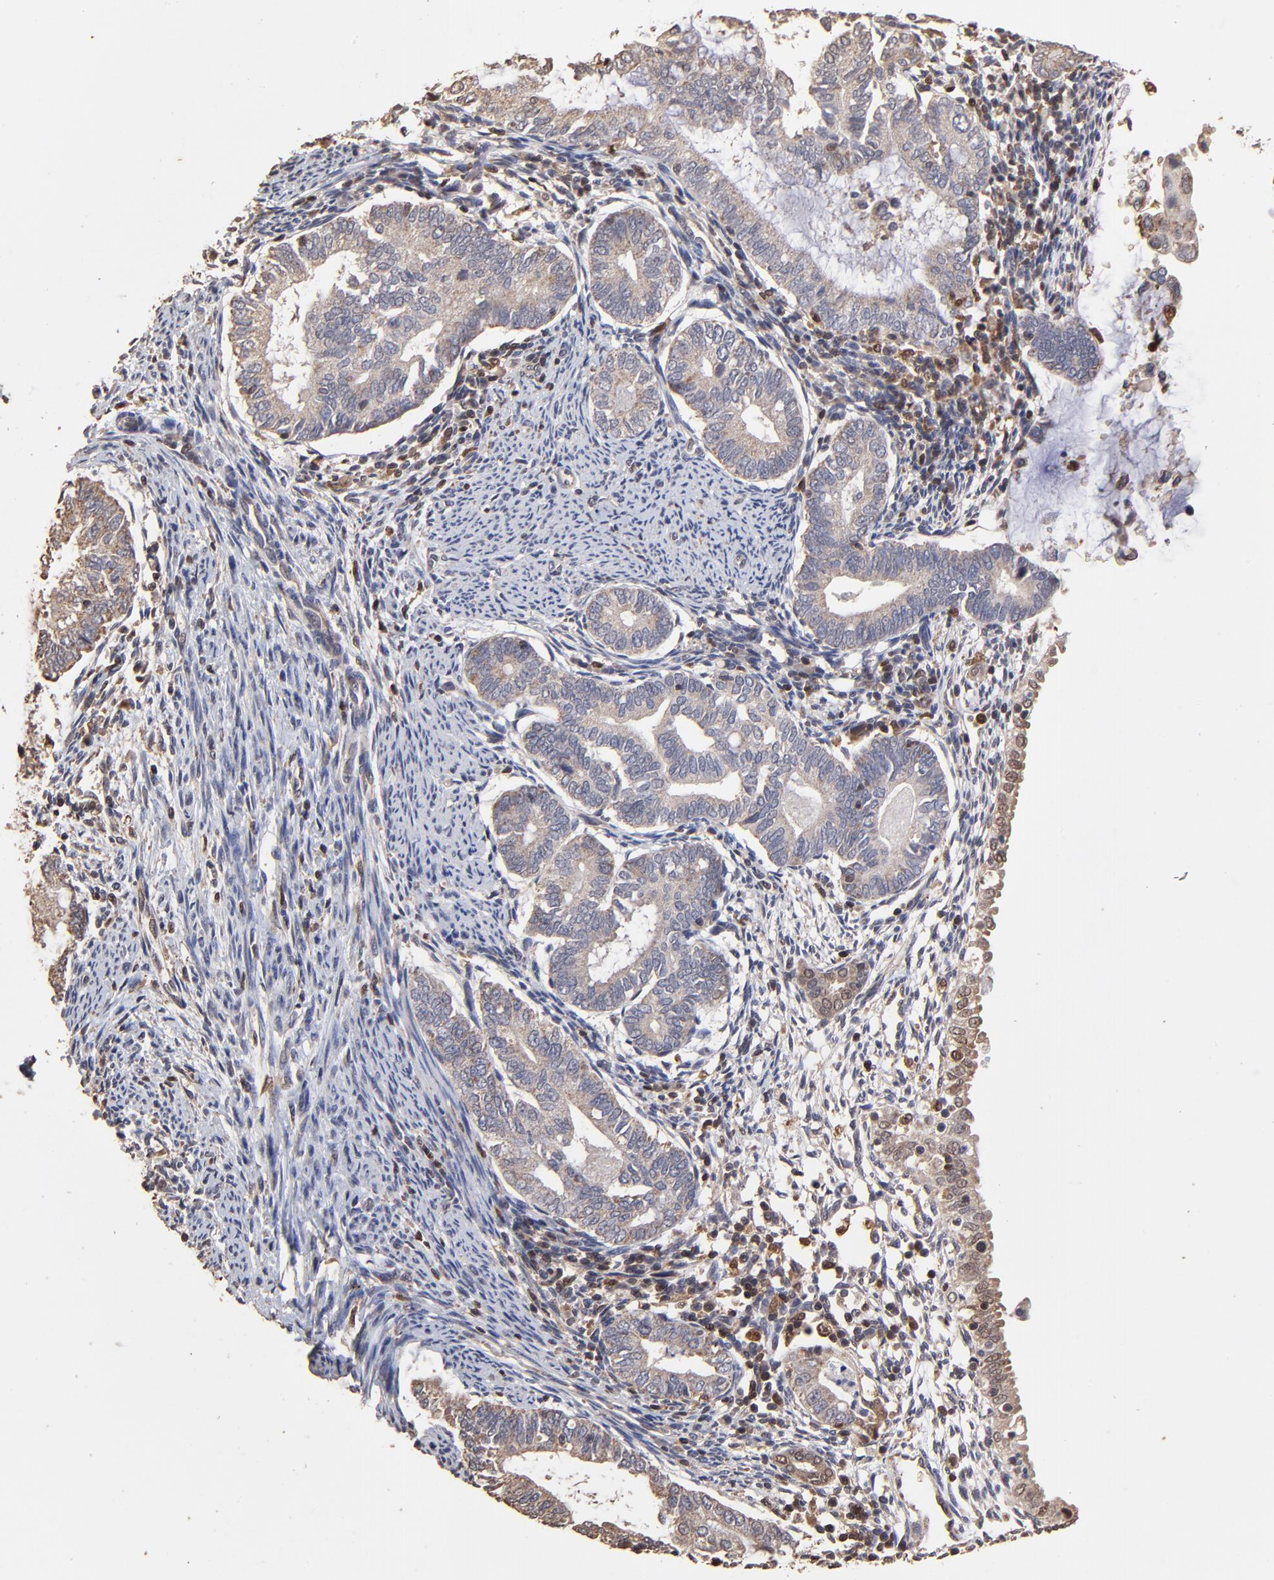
{"staining": {"intensity": "weak", "quantity": ">75%", "location": "cytoplasmic/membranous"}, "tissue": "endometrial cancer", "cell_type": "Tumor cells", "image_type": "cancer", "snomed": [{"axis": "morphology", "description": "Adenocarcinoma, NOS"}, {"axis": "topography", "description": "Endometrium"}], "caption": "Protein staining of endometrial adenocarcinoma tissue exhibits weak cytoplasmic/membranous expression in approximately >75% of tumor cells. (Stains: DAB (3,3'-diaminobenzidine) in brown, nuclei in blue, Microscopy: brightfield microscopy at high magnification).", "gene": "CASP1", "patient": {"sex": "female", "age": 63}}